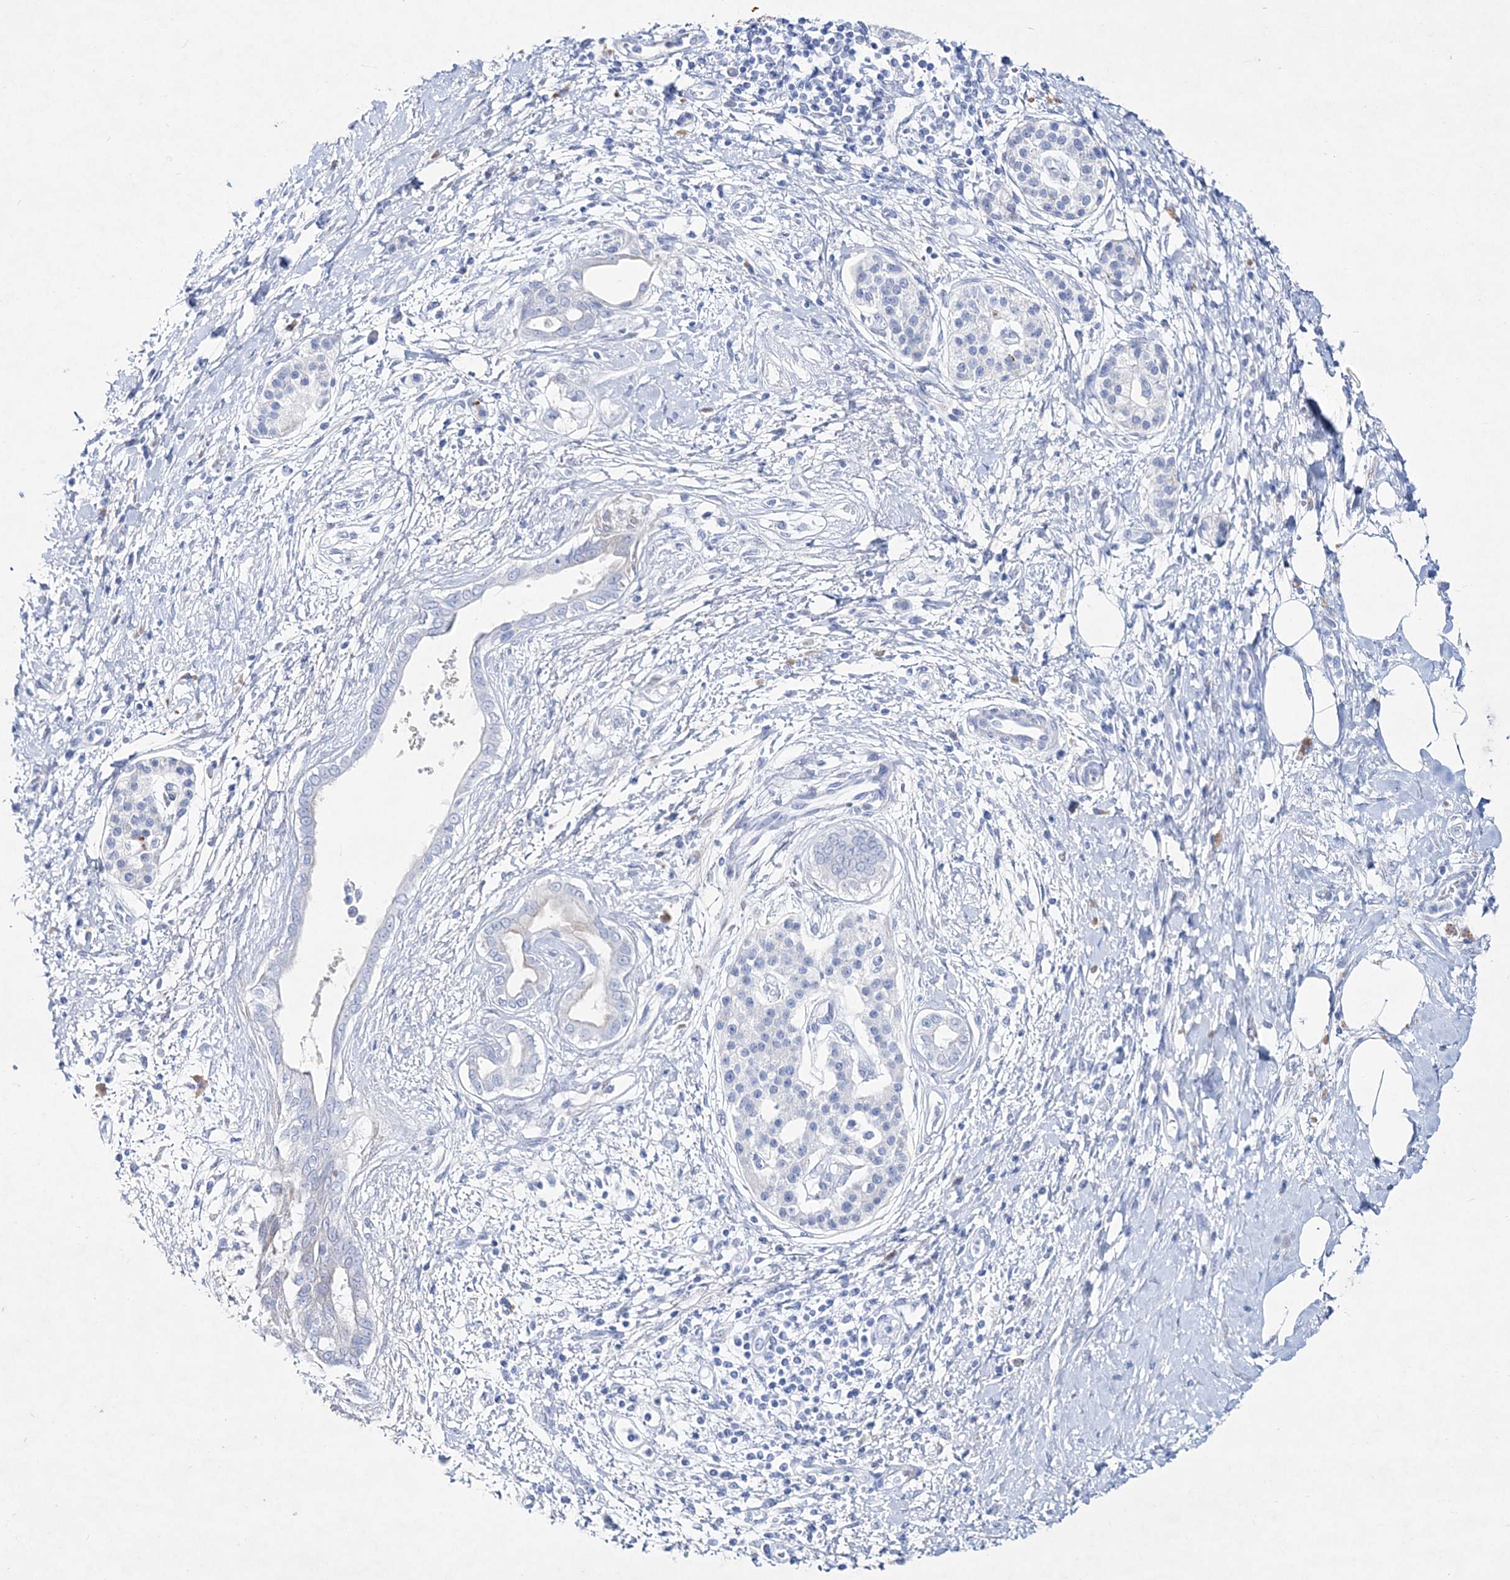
{"staining": {"intensity": "negative", "quantity": "none", "location": "none"}, "tissue": "pancreatic cancer", "cell_type": "Tumor cells", "image_type": "cancer", "snomed": [{"axis": "morphology", "description": "Adenocarcinoma, NOS"}, {"axis": "topography", "description": "Pancreas"}], "caption": "Pancreatic adenocarcinoma was stained to show a protein in brown. There is no significant expression in tumor cells.", "gene": "SPINK7", "patient": {"sex": "male", "age": 58}}